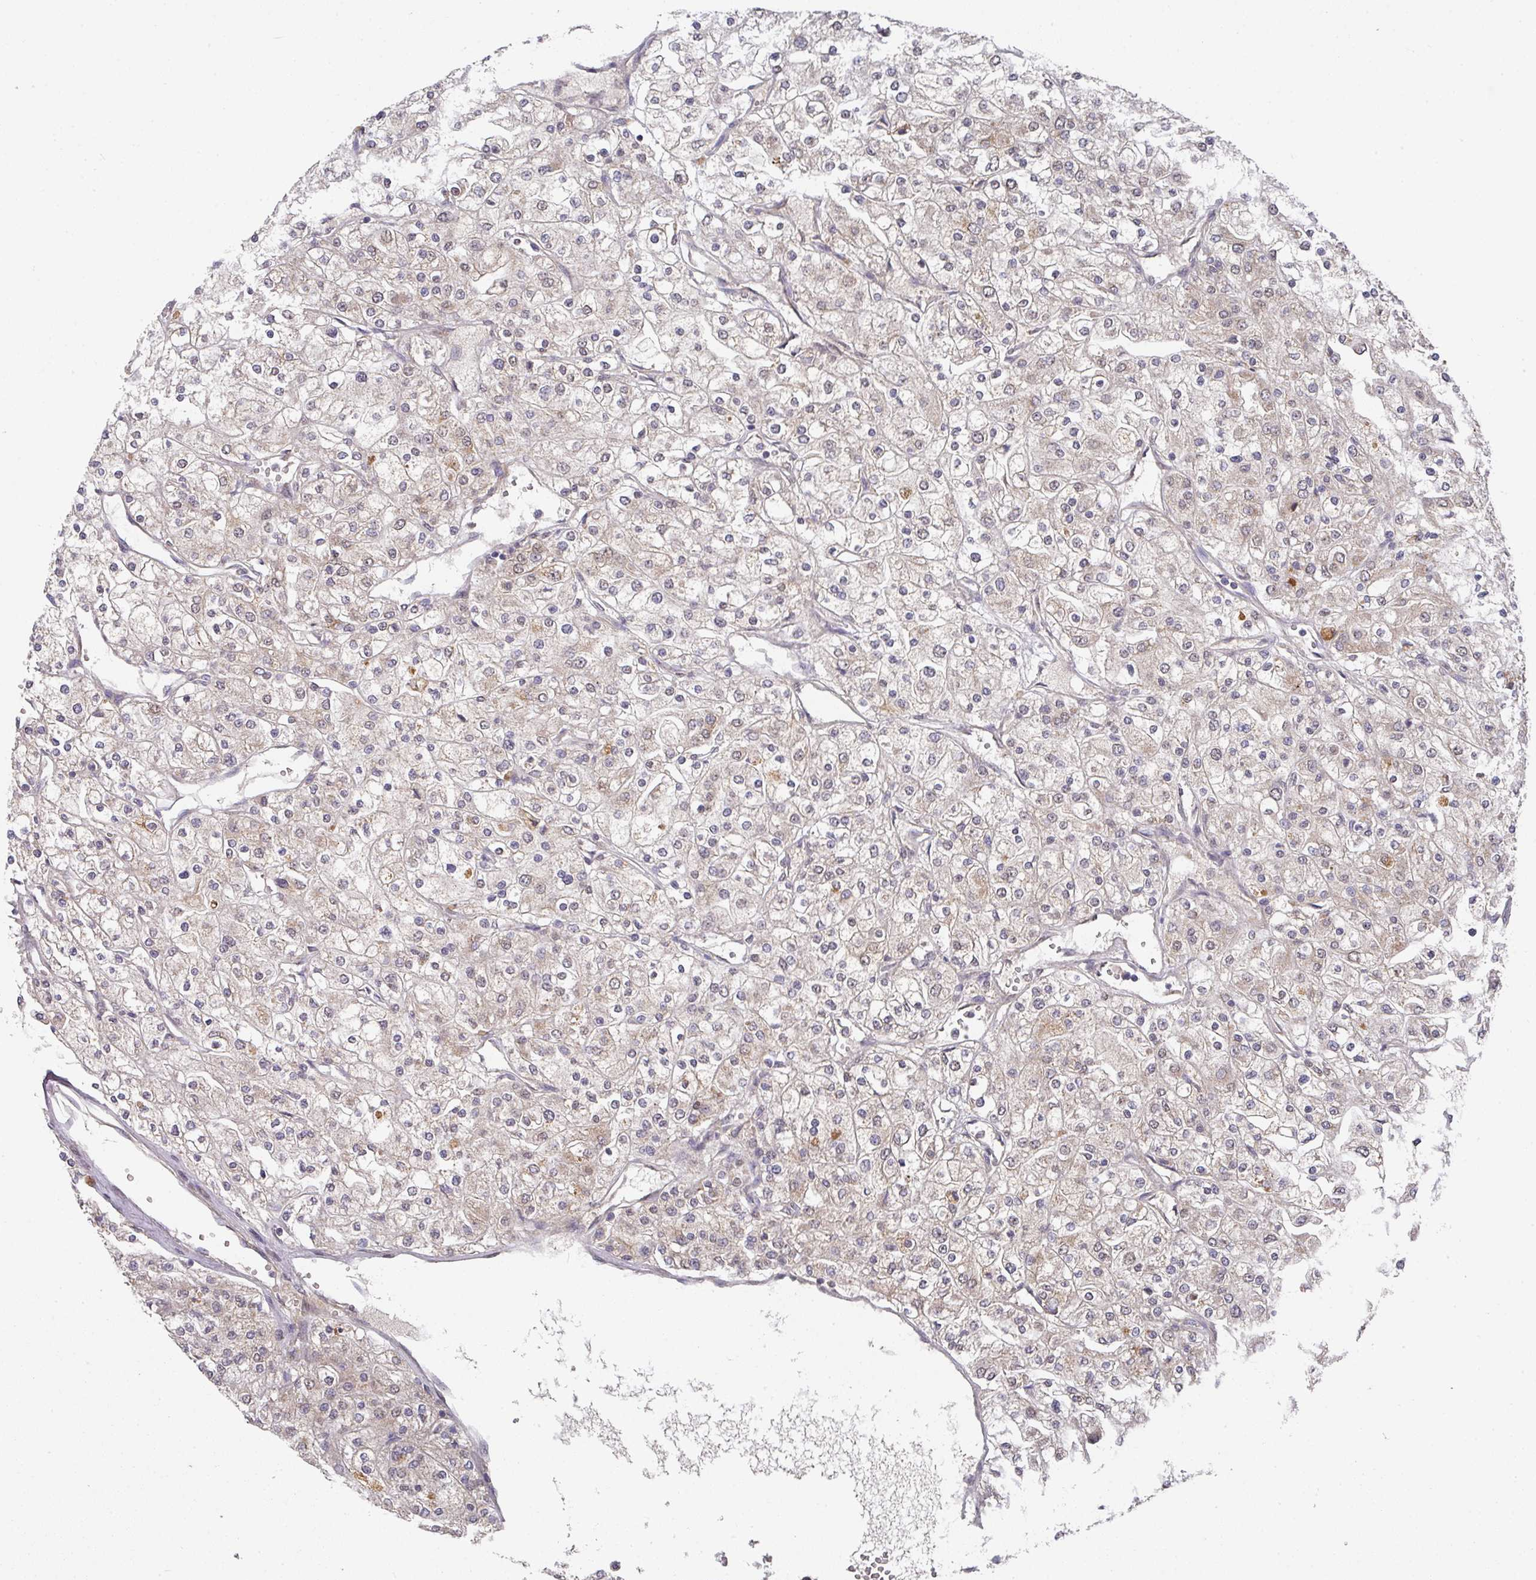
{"staining": {"intensity": "weak", "quantity": "<25%", "location": "cytoplasmic/membranous"}, "tissue": "renal cancer", "cell_type": "Tumor cells", "image_type": "cancer", "snomed": [{"axis": "morphology", "description": "Adenocarcinoma, NOS"}, {"axis": "topography", "description": "Kidney"}], "caption": "An IHC photomicrograph of renal cancer (adenocarcinoma) is shown. There is no staining in tumor cells of renal cancer (adenocarcinoma). (Stains: DAB IHC with hematoxylin counter stain, Microscopy: brightfield microscopy at high magnification).", "gene": "EXTL3", "patient": {"sex": "male", "age": 80}}